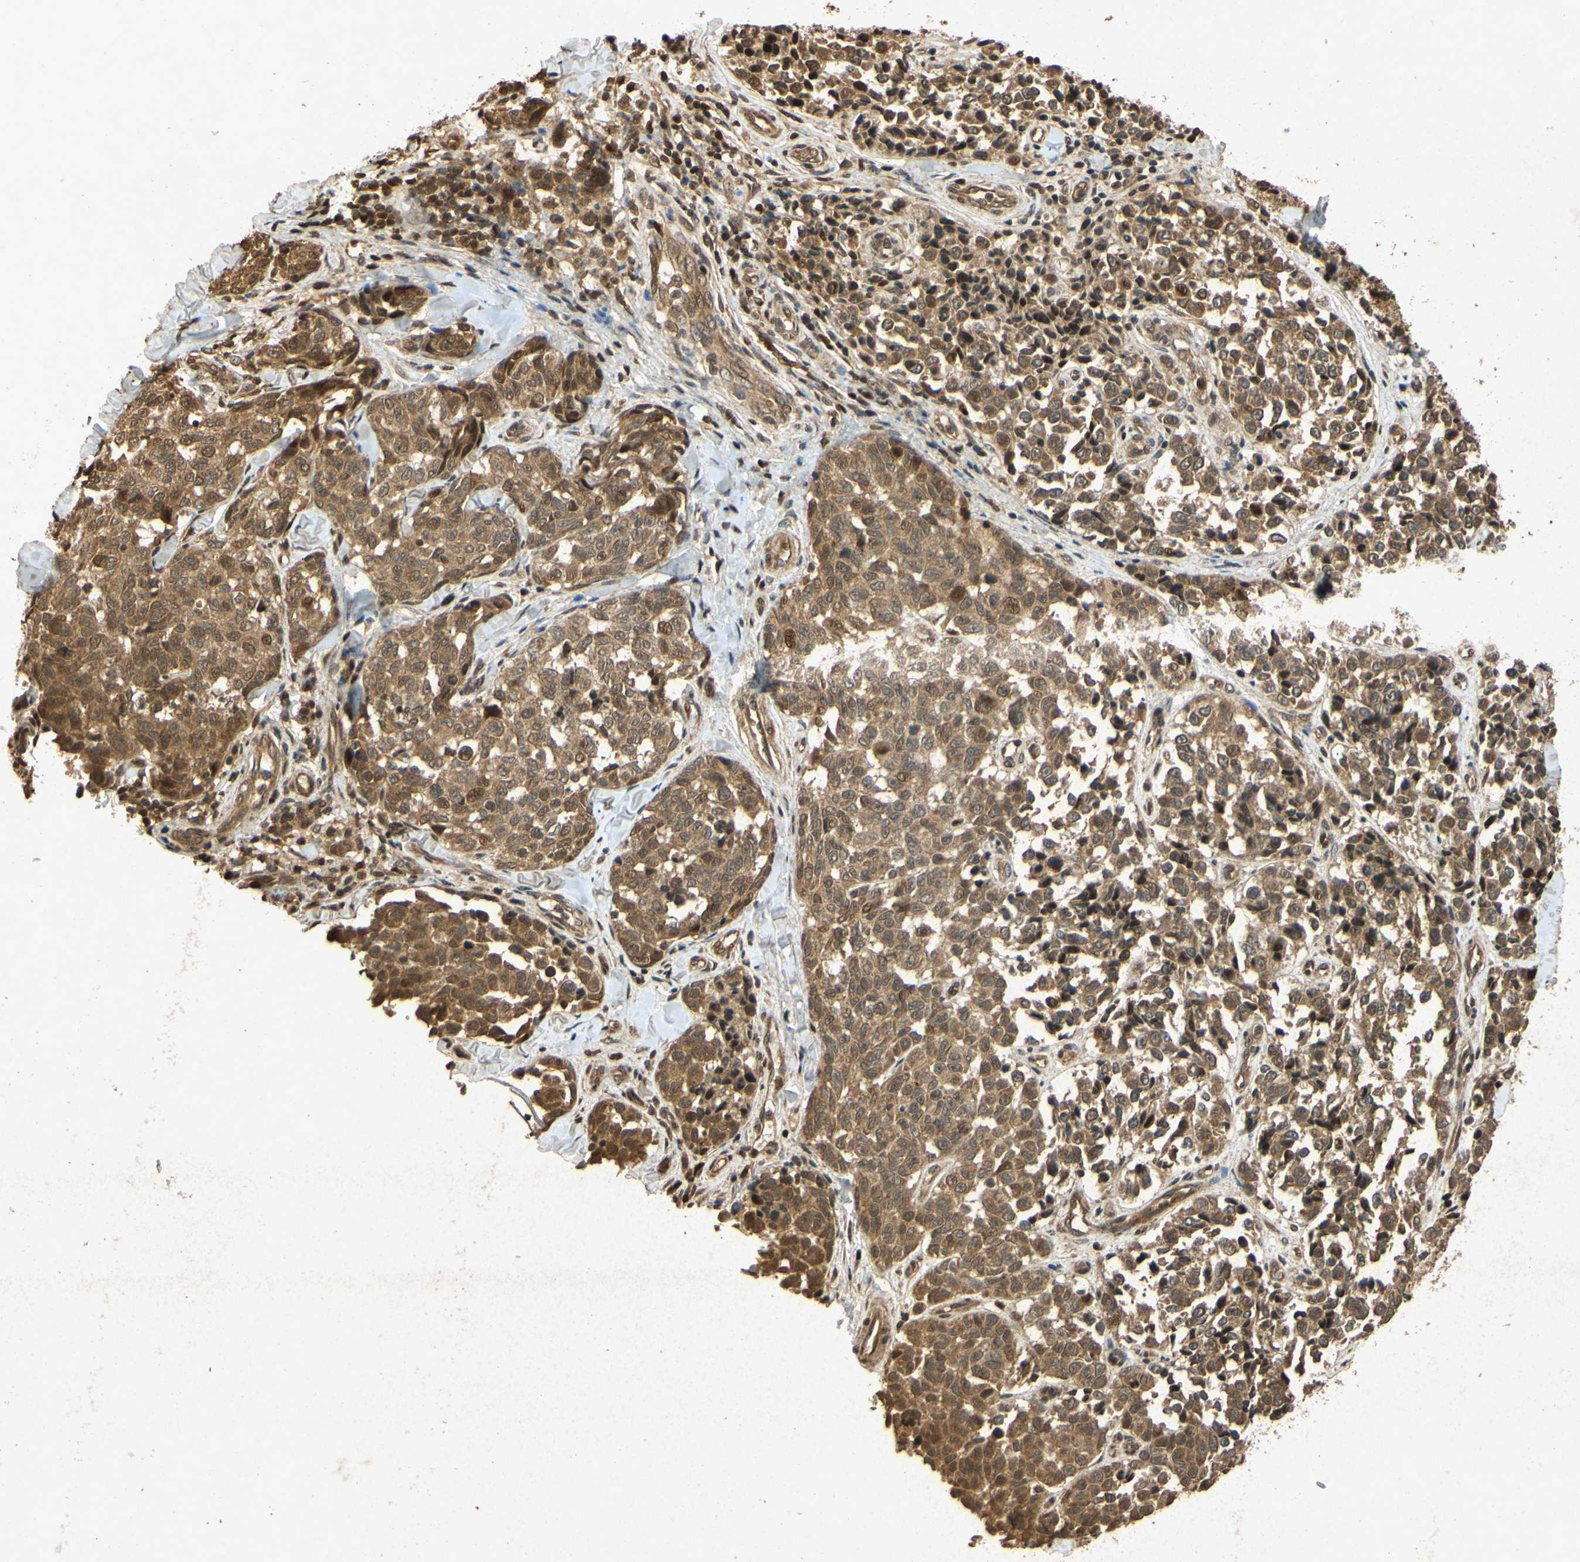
{"staining": {"intensity": "moderate", "quantity": ">75%", "location": "cytoplasmic/membranous"}, "tissue": "melanoma", "cell_type": "Tumor cells", "image_type": "cancer", "snomed": [{"axis": "morphology", "description": "Malignant melanoma, NOS"}, {"axis": "topography", "description": "Skin"}], "caption": "Immunohistochemical staining of malignant melanoma exhibits moderate cytoplasmic/membranous protein staining in approximately >75% of tumor cells.", "gene": "ATP6V1H", "patient": {"sex": "female", "age": 64}}